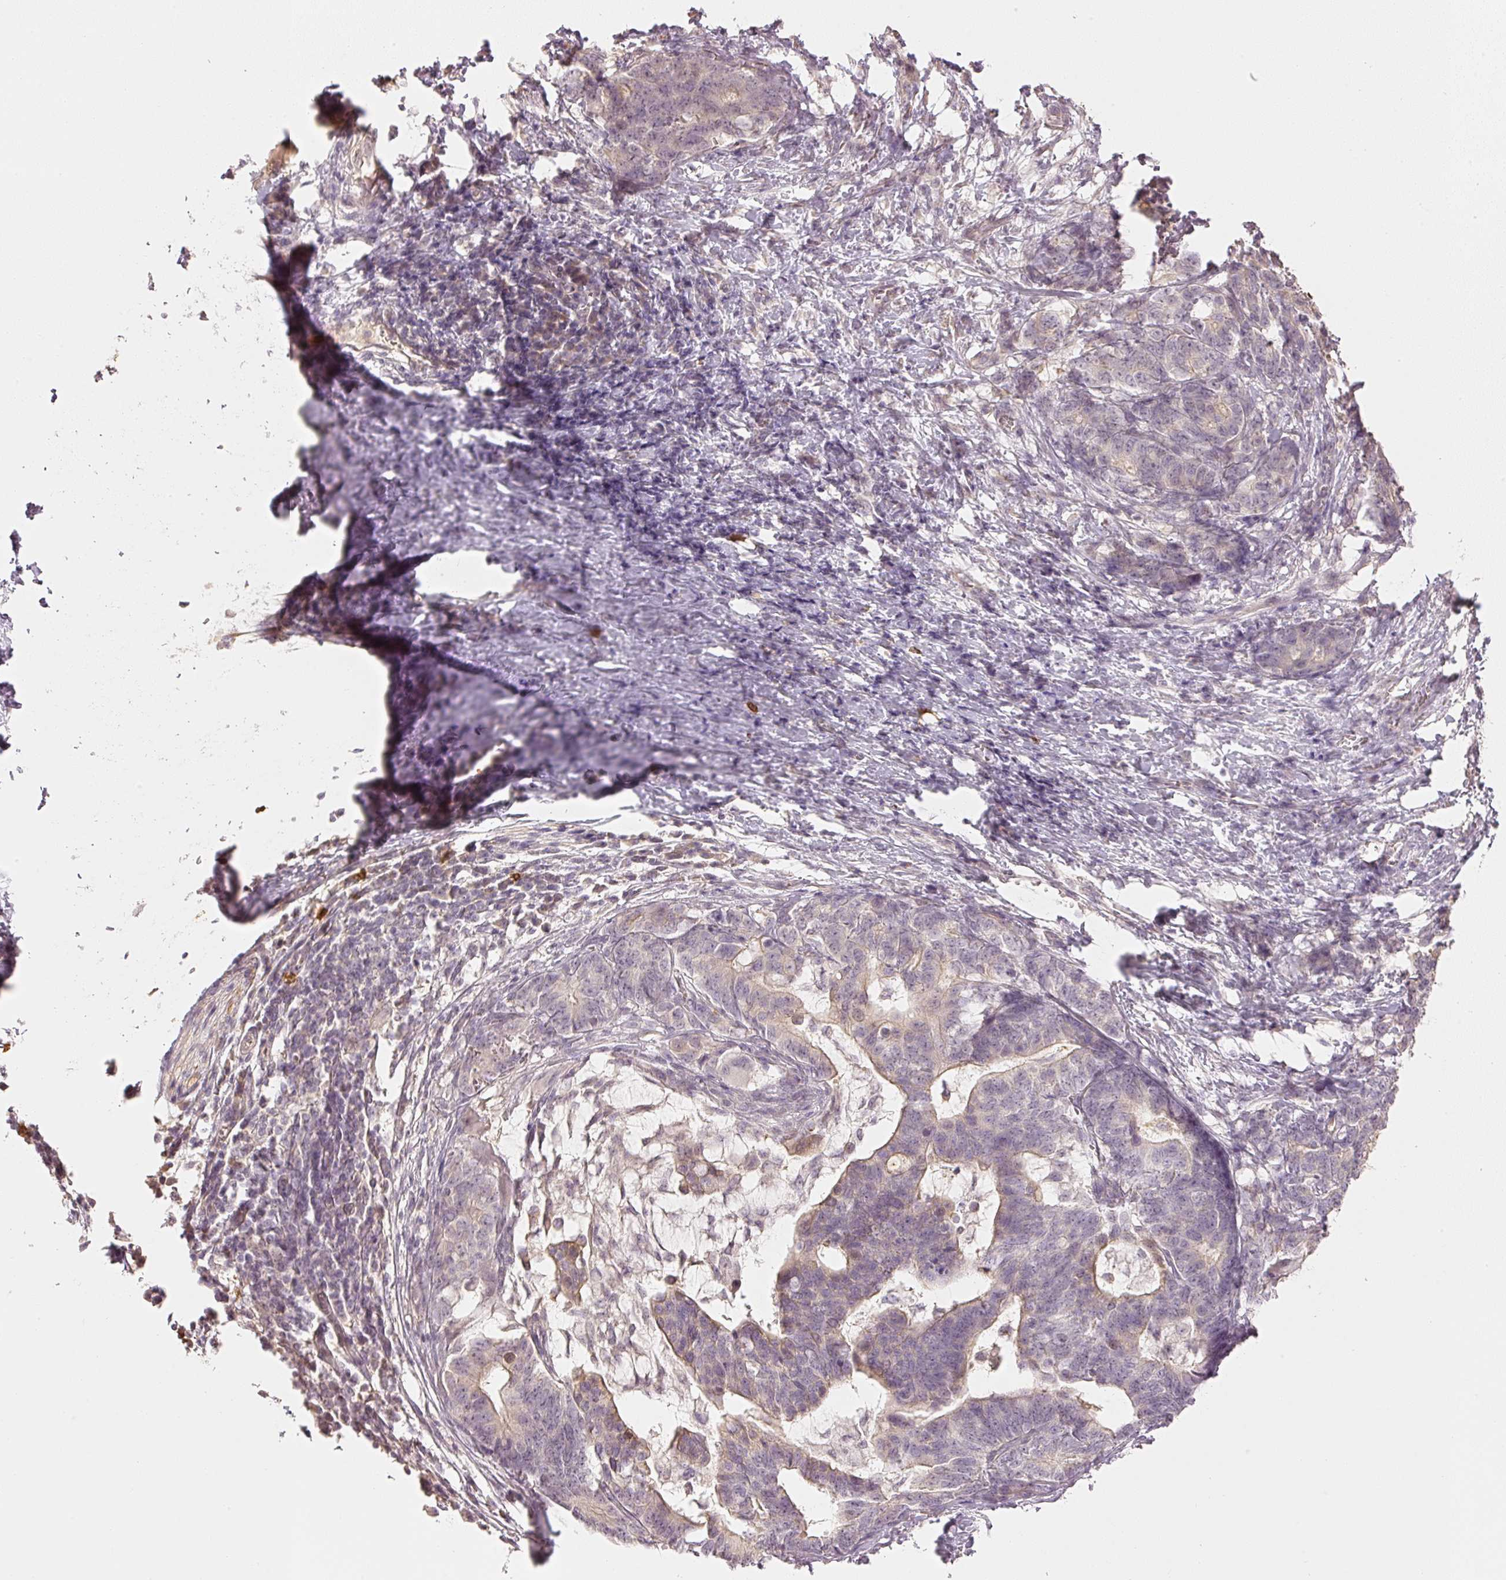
{"staining": {"intensity": "moderate", "quantity": "<25%", "location": "cytoplasmic/membranous"}, "tissue": "stomach cancer", "cell_type": "Tumor cells", "image_type": "cancer", "snomed": [{"axis": "morphology", "description": "Normal tissue, NOS"}, {"axis": "morphology", "description": "Adenocarcinoma, NOS"}, {"axis": "topography", "description": "Stomach"}], "caption": "This image shows immunohistochemistry staining of stomach cancer, with low moderate cytoplasmic/membranous staining in approximately <25% of tumor cells.", "gene": "GZMA", "patient": {"sex": "female", "age": 64}}